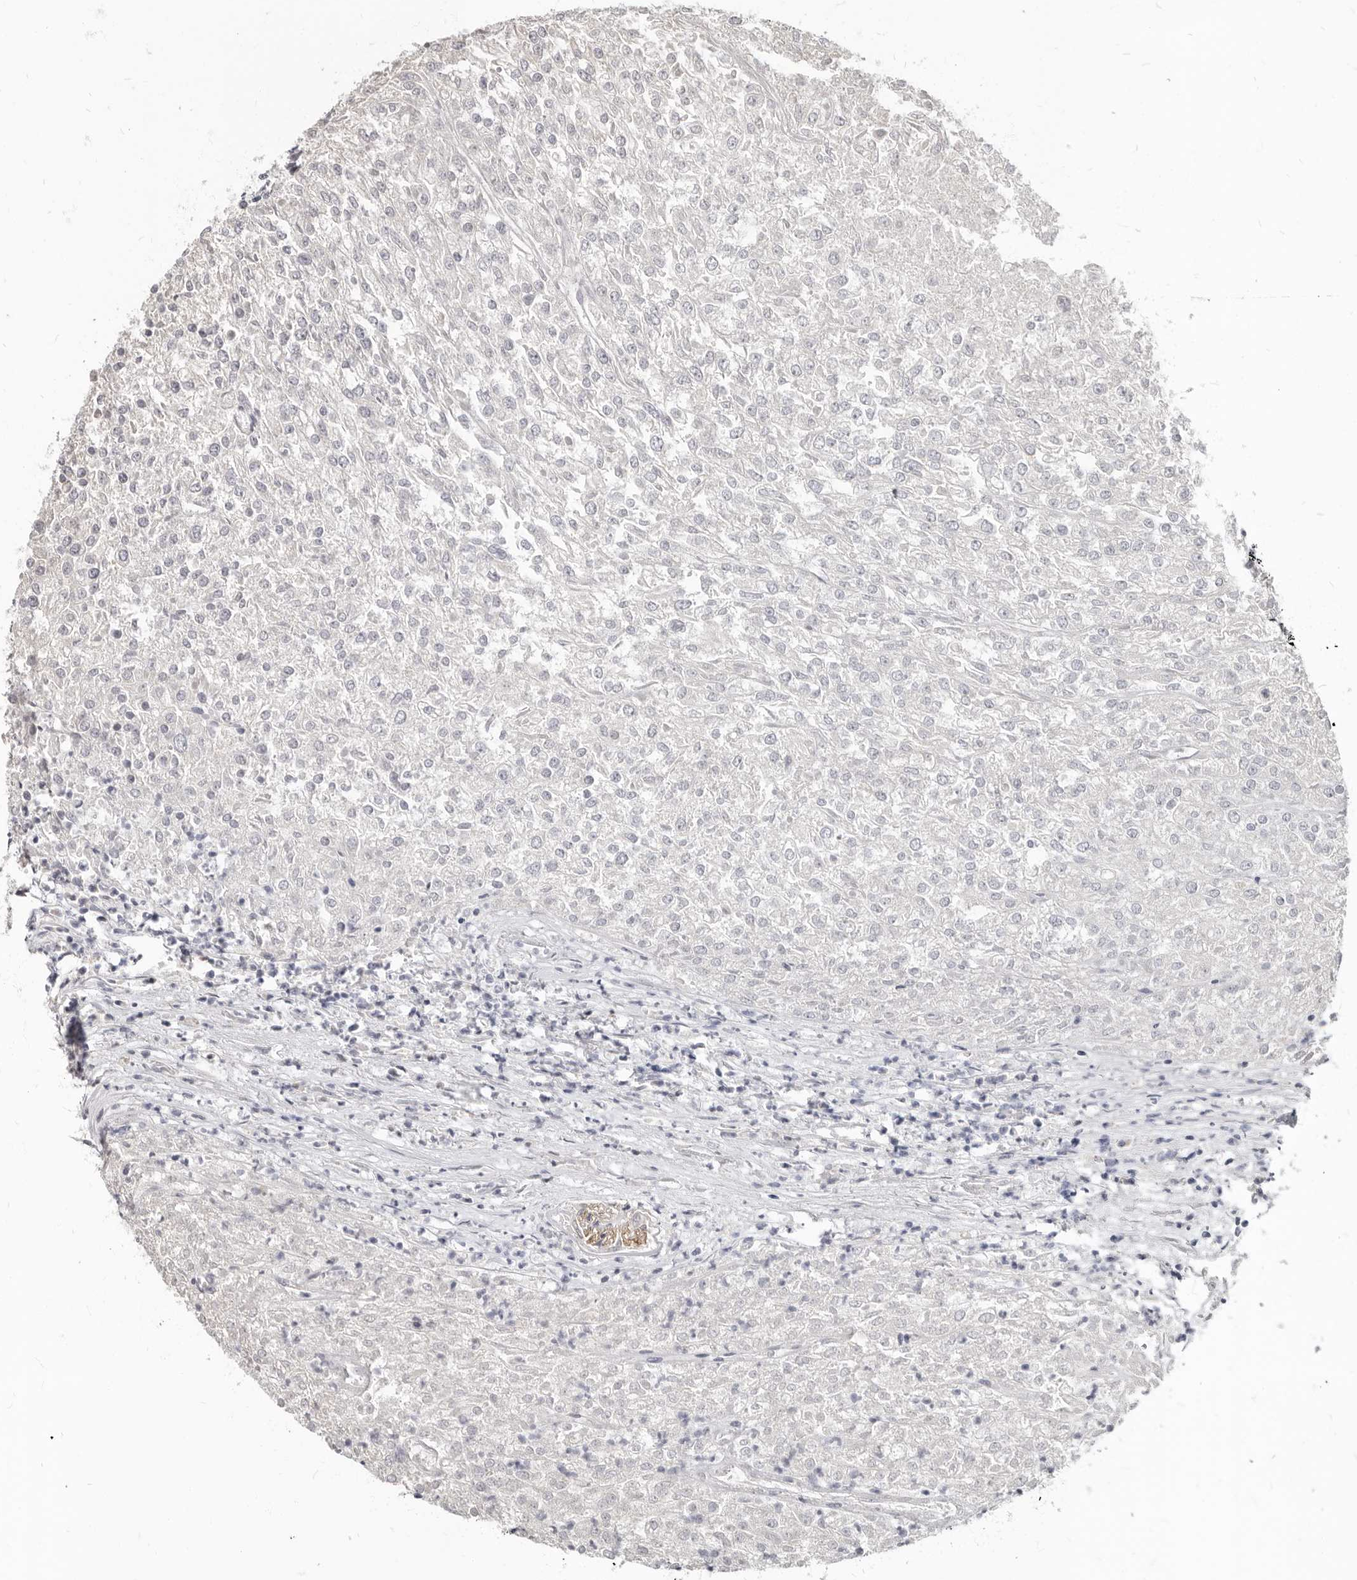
{"staining": {"intensity": "negative", "quantity": "none", "location": "none"}, "tissue": "renal cancer", "cell_type": "Tumor cells", "image_type": "cancer", "snomed": [{"axis": "morphology", "description": "Adenocarcinoma, NOS"}, {"axis": "topography", "description": "Kidney"}], "caption": "Renal adenocarcinoma was stained to show a protein in brown. There is no significant positivity in tumor cells.", "gene": "MRGPRF", "patient": {"sex": "female", "age": 54}}